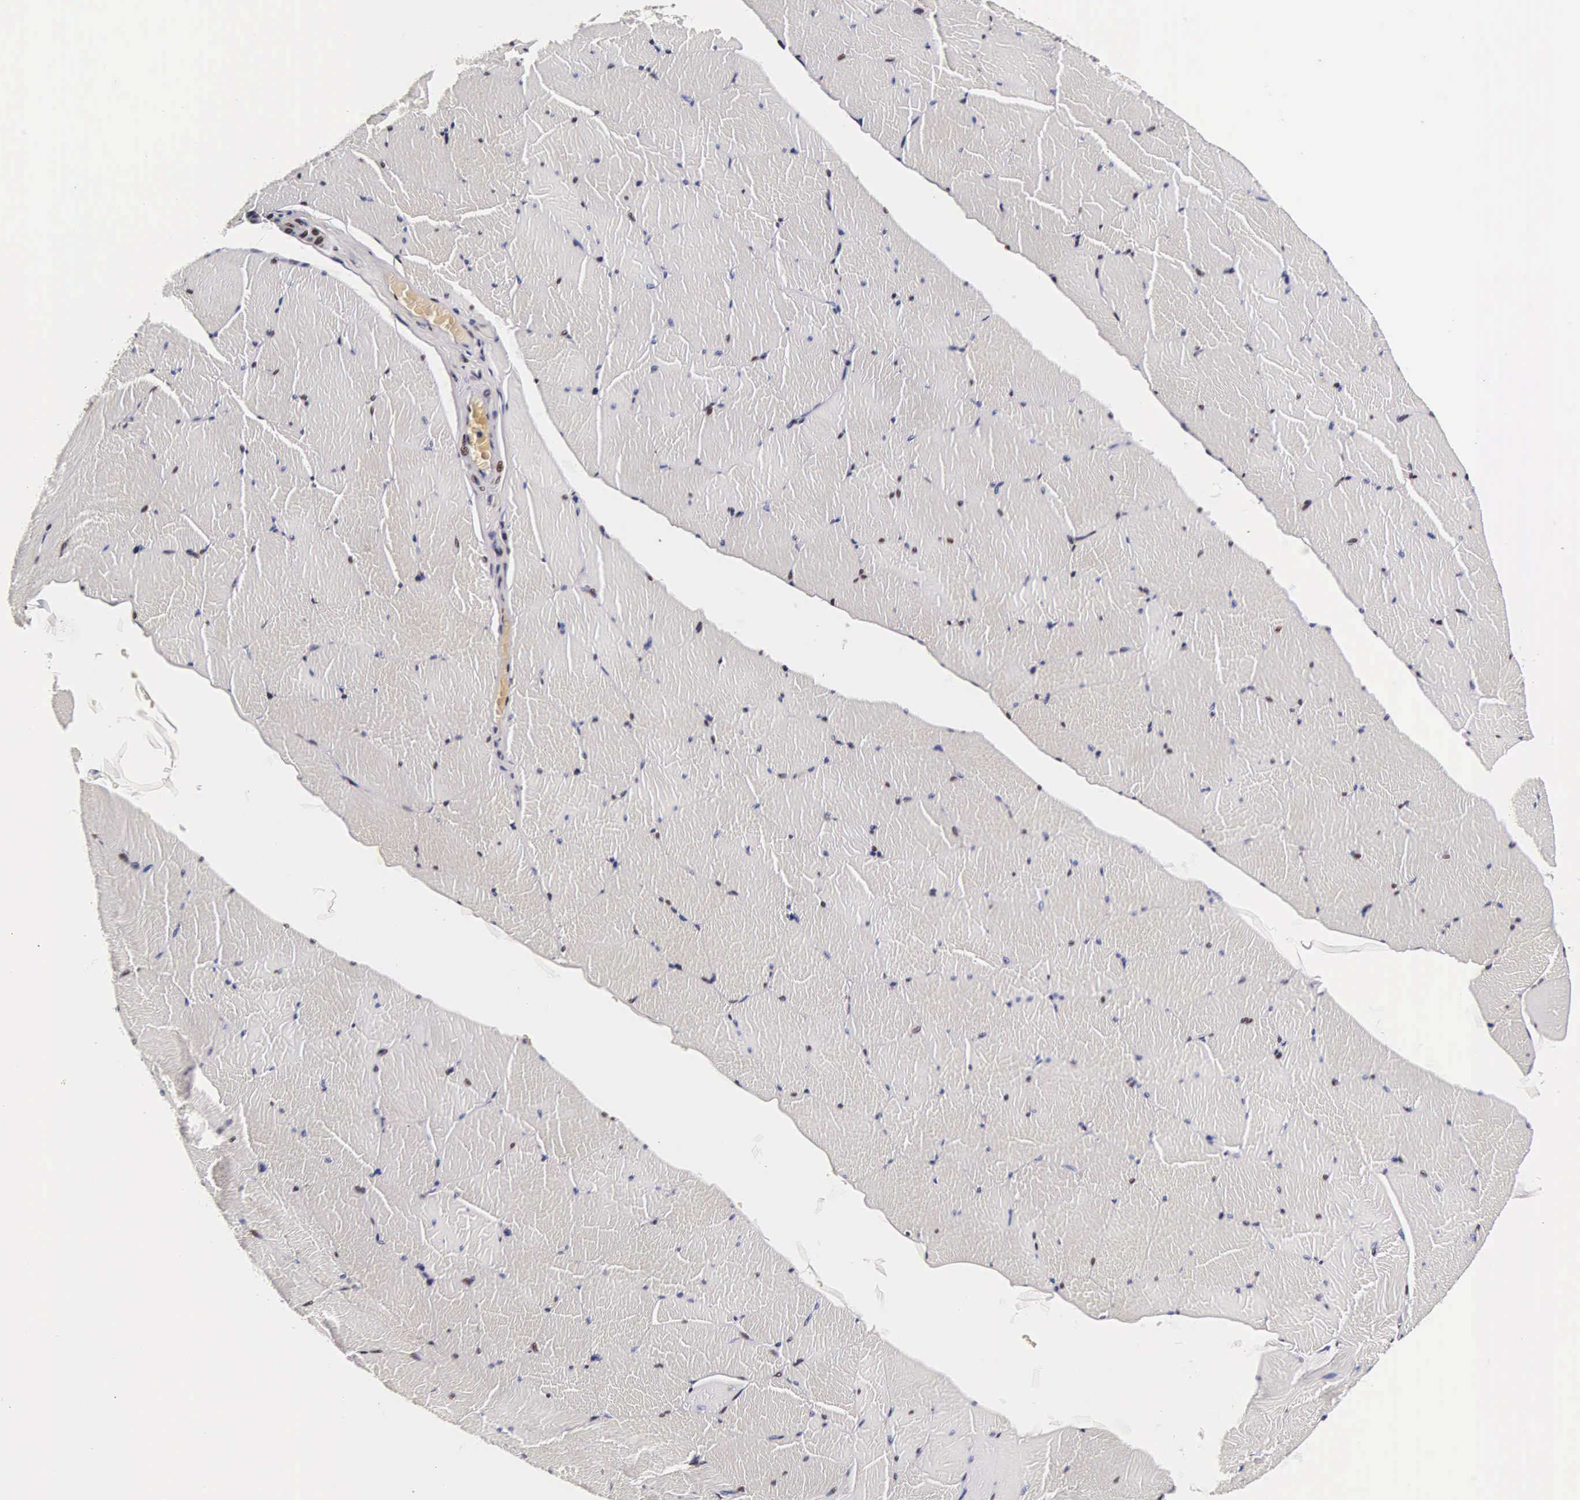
{"staining": {"intensity": "moderate", "quantity": "<25%", "location": "nuclear"}, "tissue": "skeletal muscle", "cell_type": "Myocytes", "image_type": "normal", "snomed": [{"axis": "morphology", "description": "Normal tissue, NOS"}, {"axis": "topography", "description": "Skeletal muscle"}, {"axis": "topography", "description": "Salivary gland"}], "caption": "DAB immunohistochemical staining of unremarkable human skeletal muscle displays moderate nuclear protein expression in about <25% of myocytes. (DAB (3,3'-diaminobenzidine) = brown stain, brightfield microscopy at high magnification).", "gene": "BCL2L2", "patient": {"sex": "male", "age": 62}}